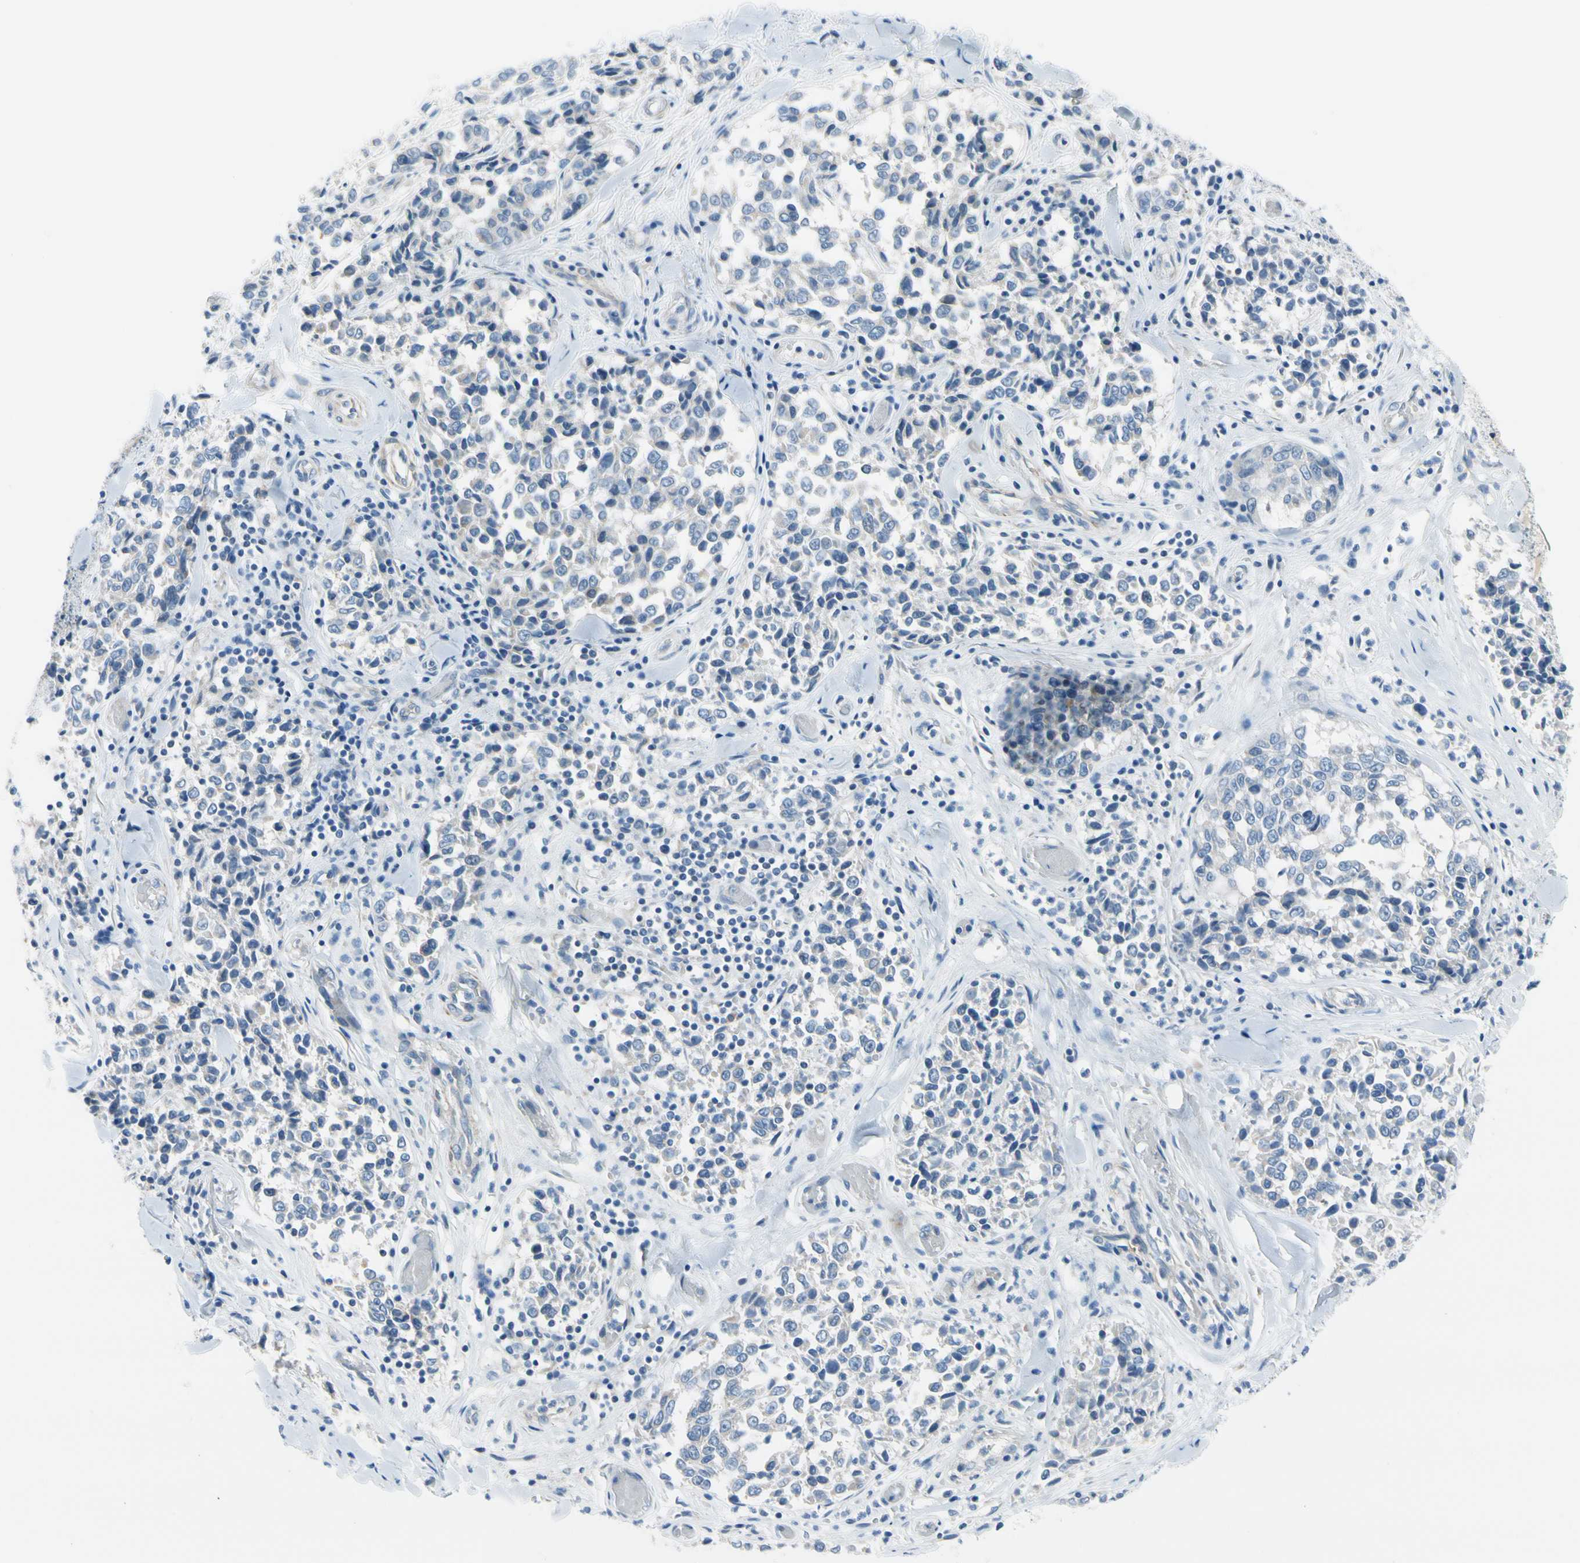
{"staining": {"intensity": "negative", "quantity": "none", "location": "none"}, "tissue": "melanoma", "cell_type": "Tumor cells", "image_type": "cancer", "snomed": [{"axis": "morphology", "description": "Malignant melanoma, NOS"}, {"axis": "topography", "description": "Skin"}], "caption": "Immunohistochemistry (IHC) photomicrograph of melanoma stained for a protein (brown), which shows no expression in tumor cells.", "gene": "FCER2", "patient": {"sex": "female", "age": 64}}